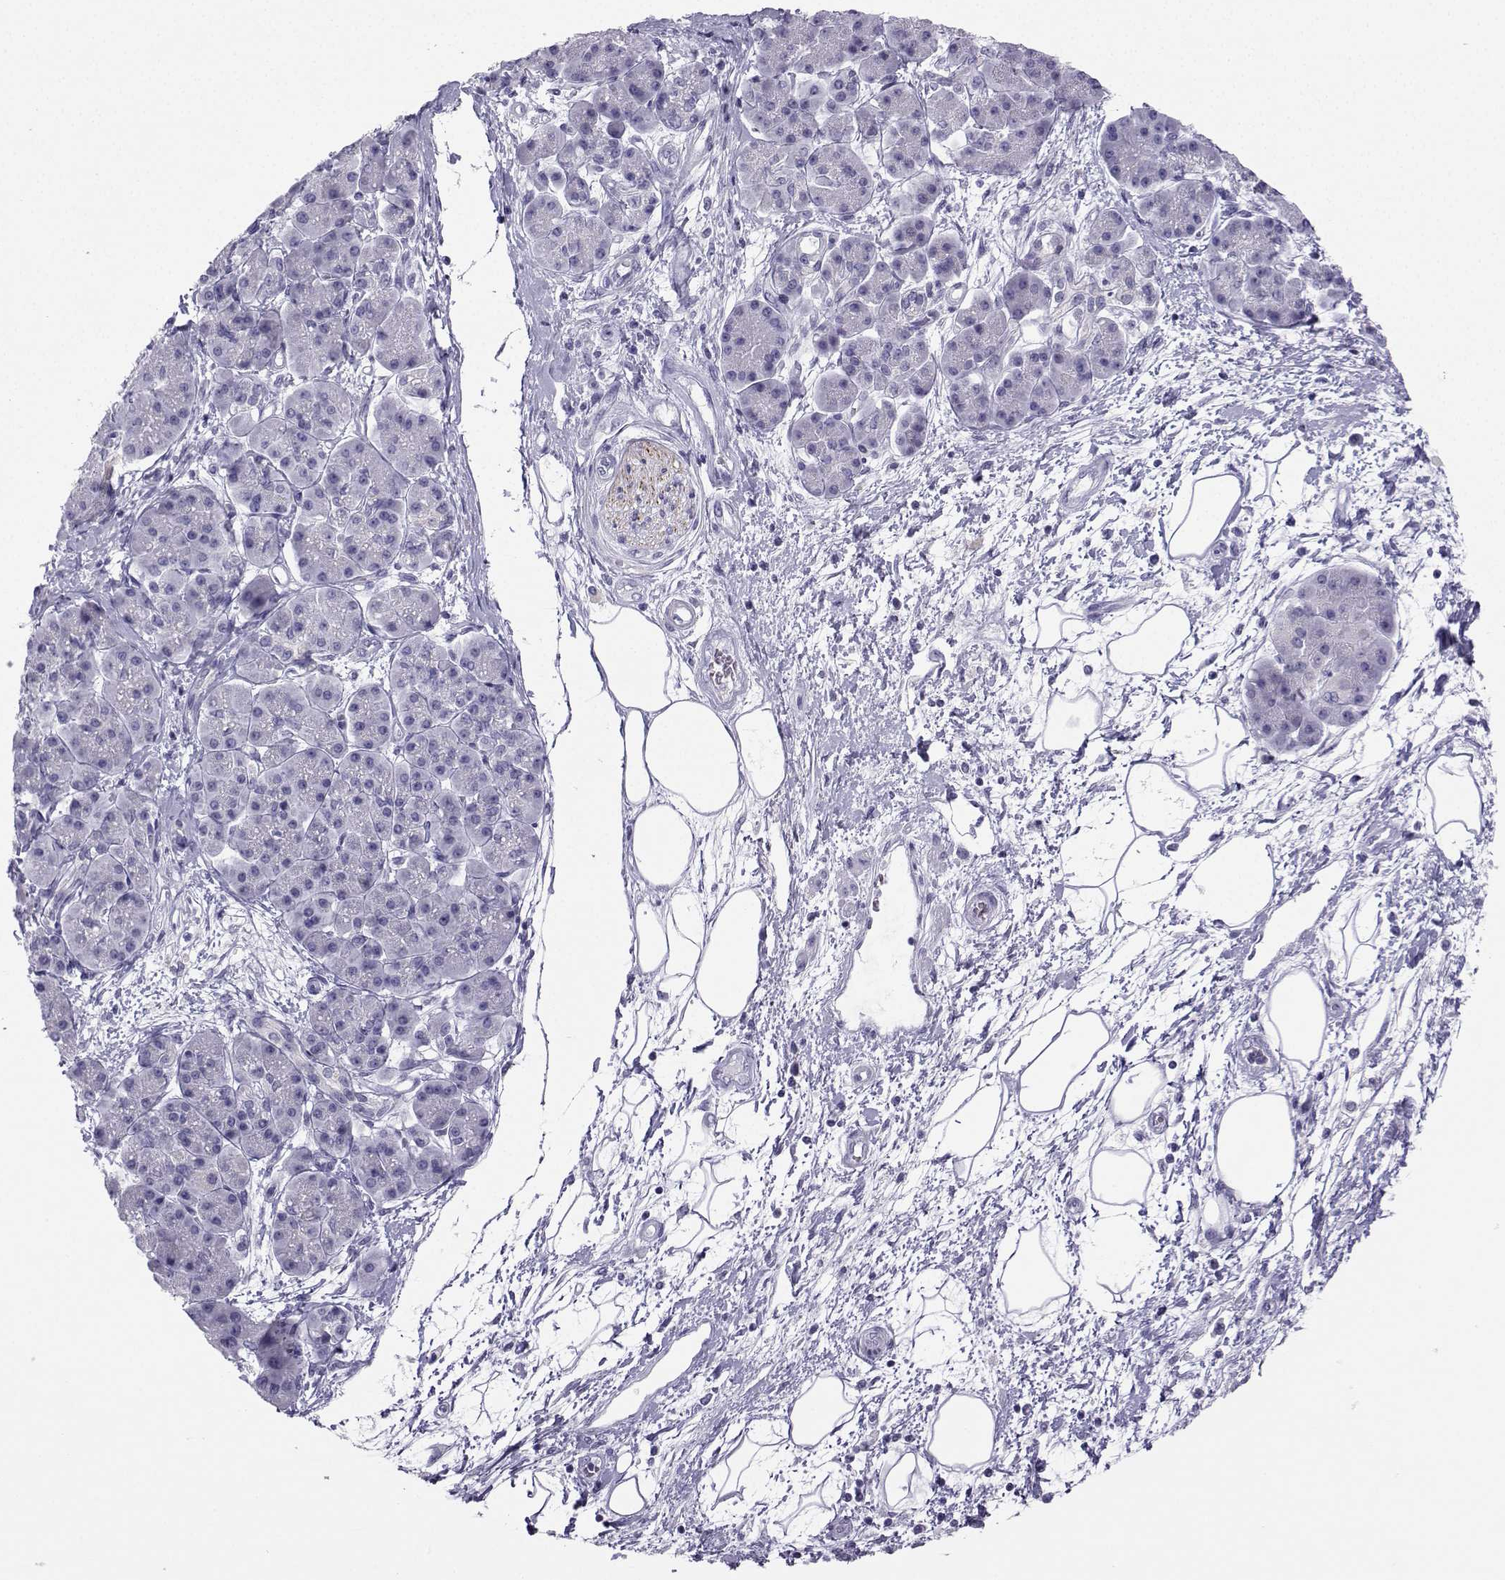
{"staining": {"intensity": "negative", "quantity": "none", "location": "none"}, "tissue": "pancreatic cancer", "cell_type": "Tumor cells", "image_type": "cancer", "snomed": [{"axis": "morphology", "description": "Adenocarcinoma, NOS"}, {"axis": "topography", "description": "Pancreas"}], "caption": "There is no significant staining in tumor cells of pancreatic adenocarcinoma.", "gene": "NEFL", "patient": {"sex": "female", "age": 73}}